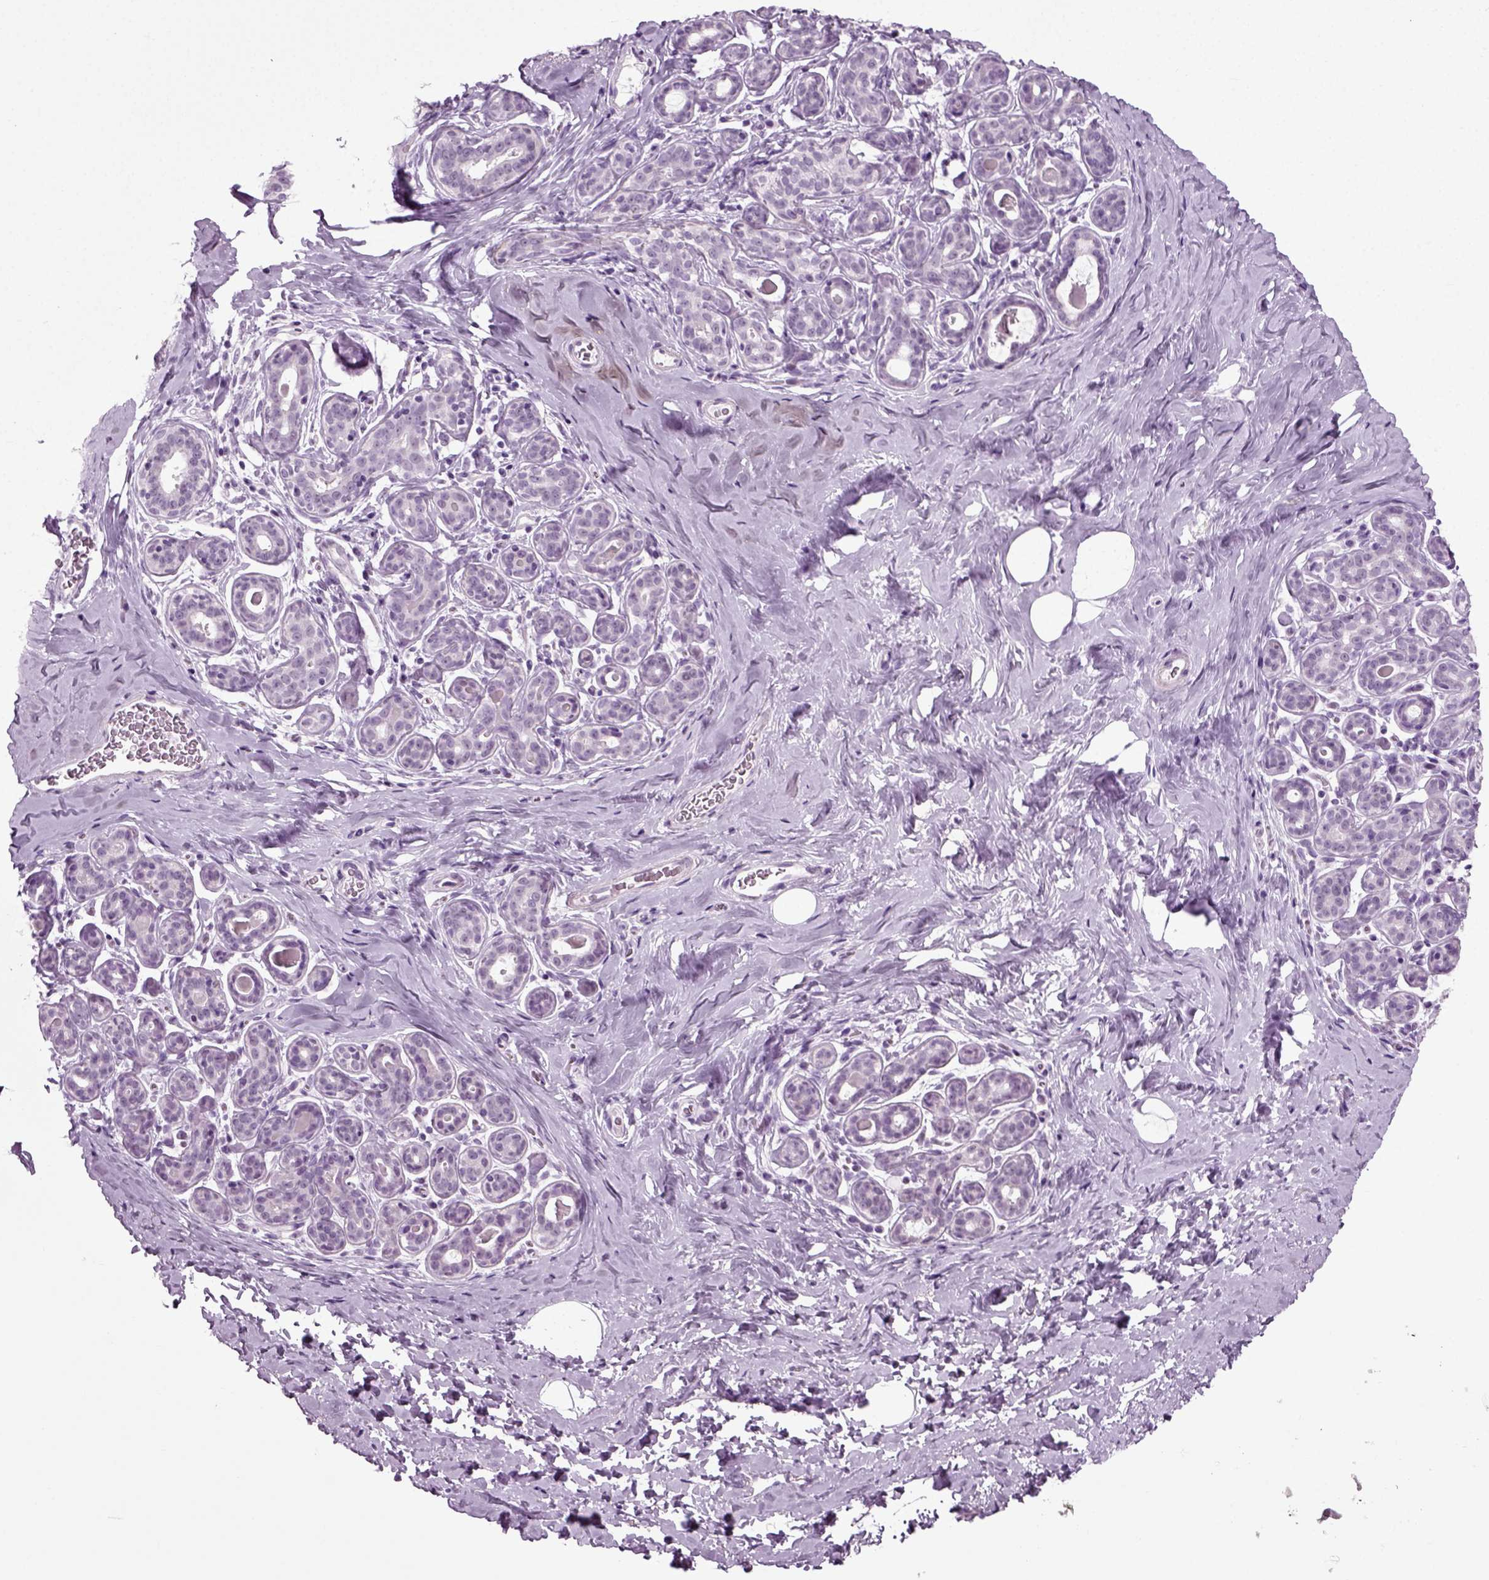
{"staining": {"intensity": "negative", "quantity": "none", "location": "none"}, "tissue": "breast", "cell_type": "Adipocytes", "image_type": "normal", "snomed": [{"axis": "morphology", "description": "Normal tissue, NOS"}, {"axis": "topography", "description": "Skin"}, {"axis": "topography", "description": "Breast"}], "caption": "DAB (3,3'-diaminobenzidine) immunohistochemical staining of unremarkable breast demonstrates no significant positivity in adipocytes. (IHC, brightfield microscopy, high magnification).", "gene": "ZC2HC1C", "patient": {"sex": "female", "age": 43}}